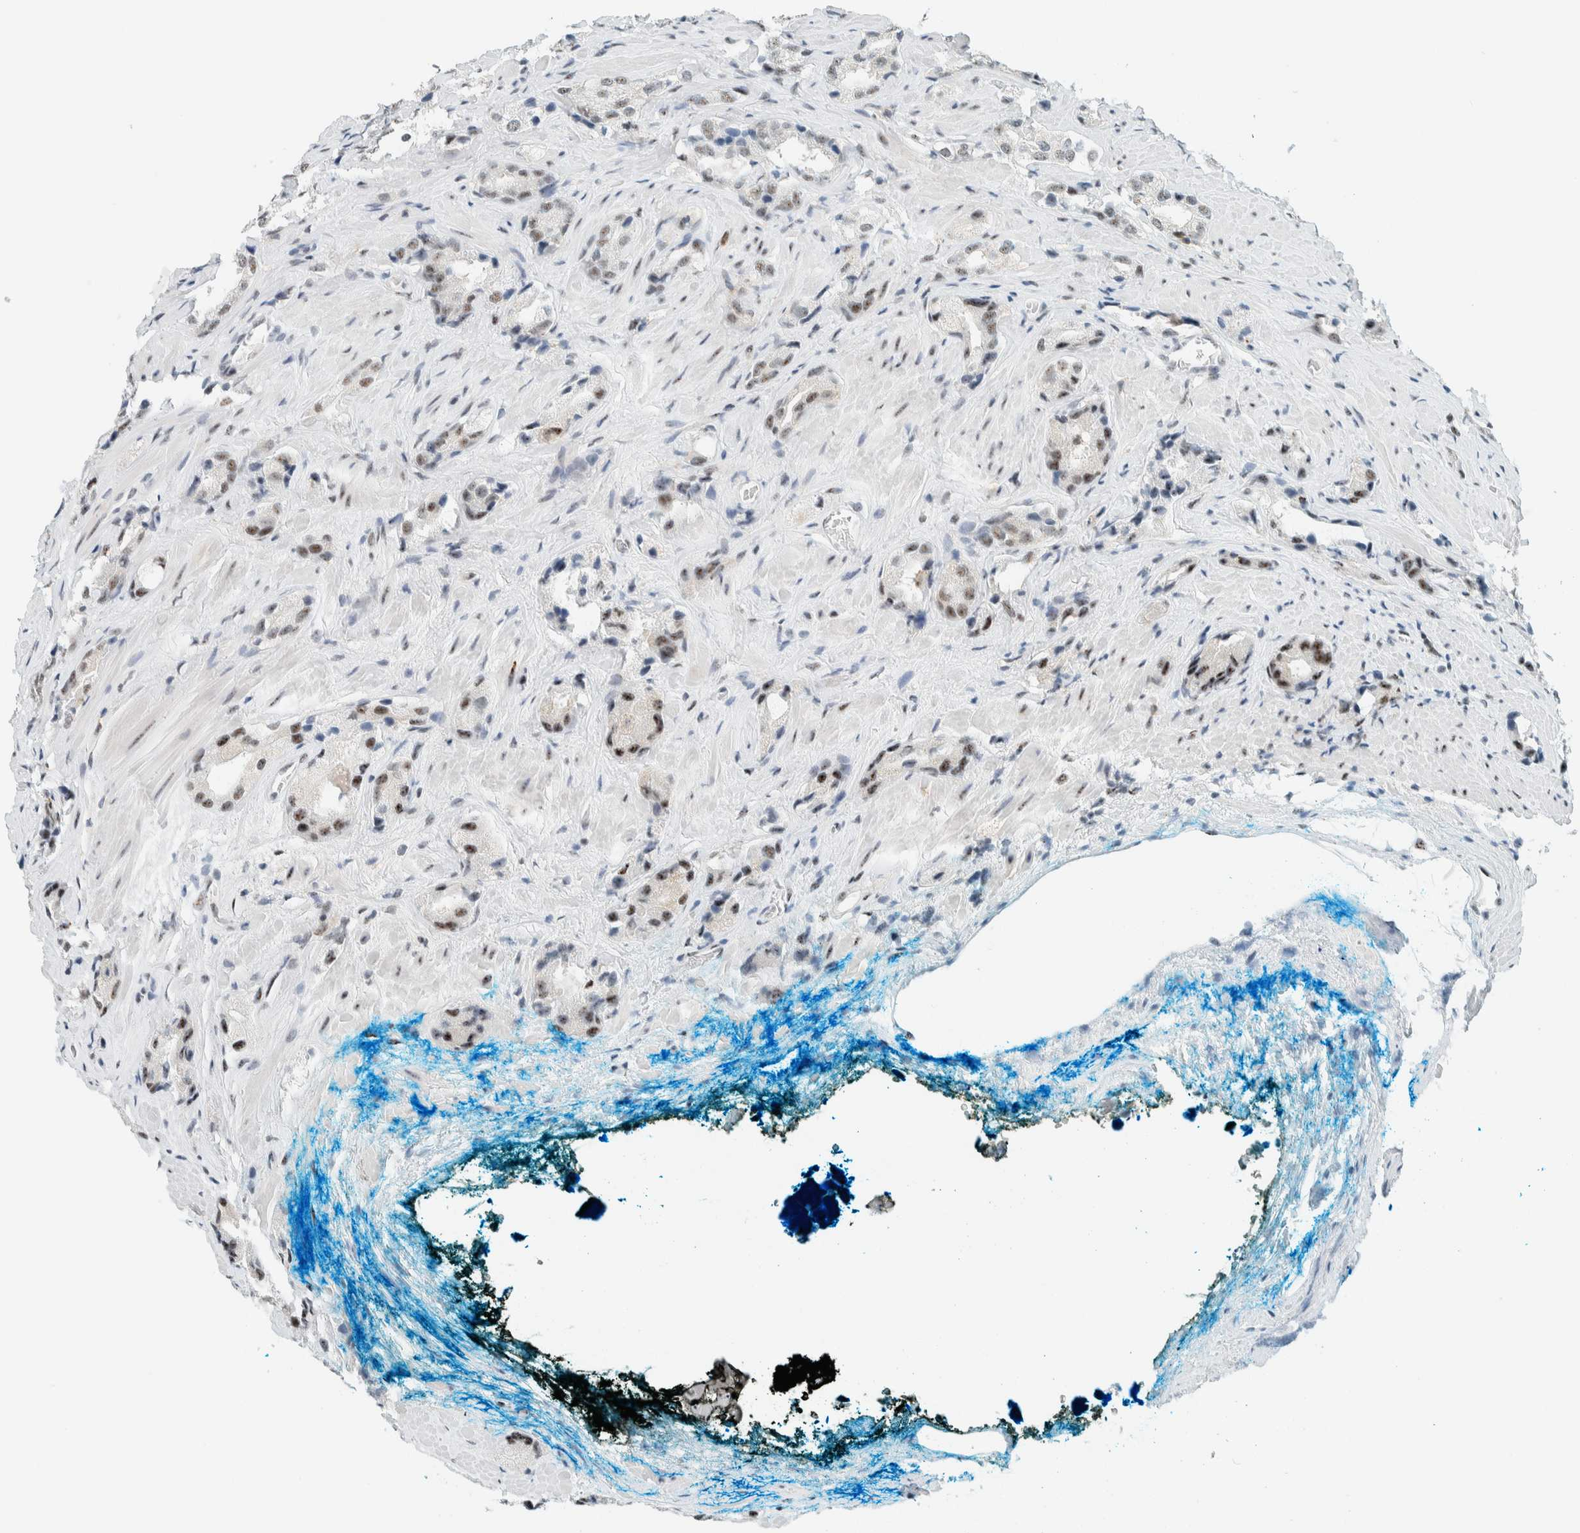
{"staining": {"intensity": "weak", "quantity": "25%-75%", "location": "nuclear"}, "tissue": "prostate cancer", "cell_type": "Tumor cells", "image_type": "cancer", "snomed": [{"axis": "morphology", "description": "Adenocarcinoma, High grade"}, {"axis": "topography", "description": "Prostate"}], "caption": "Immunohistochemical staining of human prostate adenocarcinoma (high-grade) demonstrates low levels of weak nuclear protein positivity in approximately 25%-75% of tumor cells. (DAB (3,3'-diaminobenzidine) IHC with brightfield microscopy, high magnification).", "gene": "CYSRT1", "patient": {"sex": "male", "age": 63}}